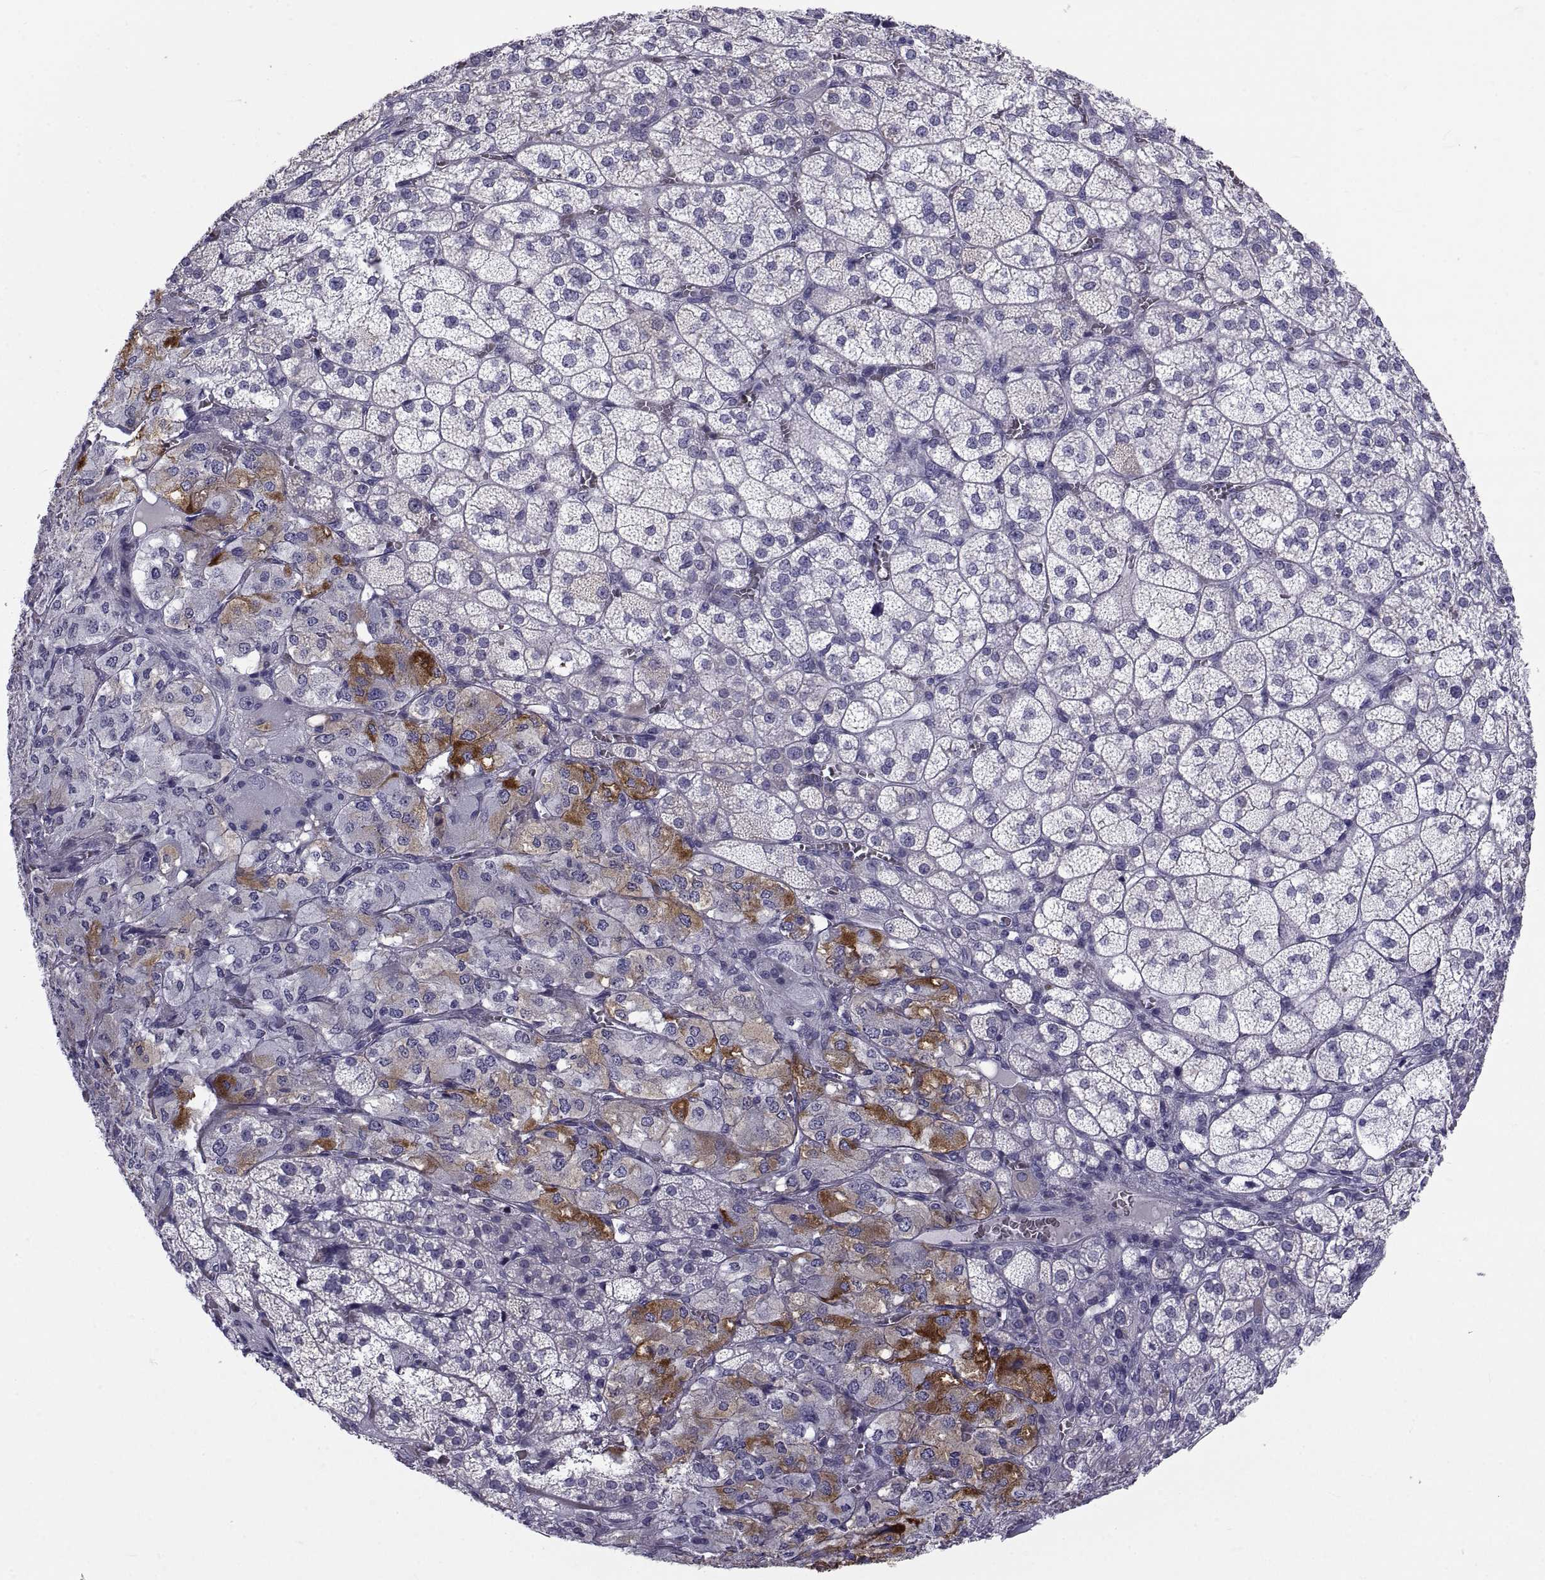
{"staining": {"intensity": "strong", "quantity": "<25%", "location": "cytoplasmic/membranous"}, "tissue": "adrenal gland", "cell_type": "Glandular cells", "image_type": "normal", "snomed": [{"axis": "morphology", "description": "Normal tissue, NOS"}, {"axis": "topography", "description": "Adrenal gland"}], "caption": "IHC (DAB) staining of benign adrenal gland displays strong cytoplasmic/membranous protein staining in approximately <25% of glandular cells.", "gene": "NPTX2", "patient": {"sex": "female", "age": 60}}